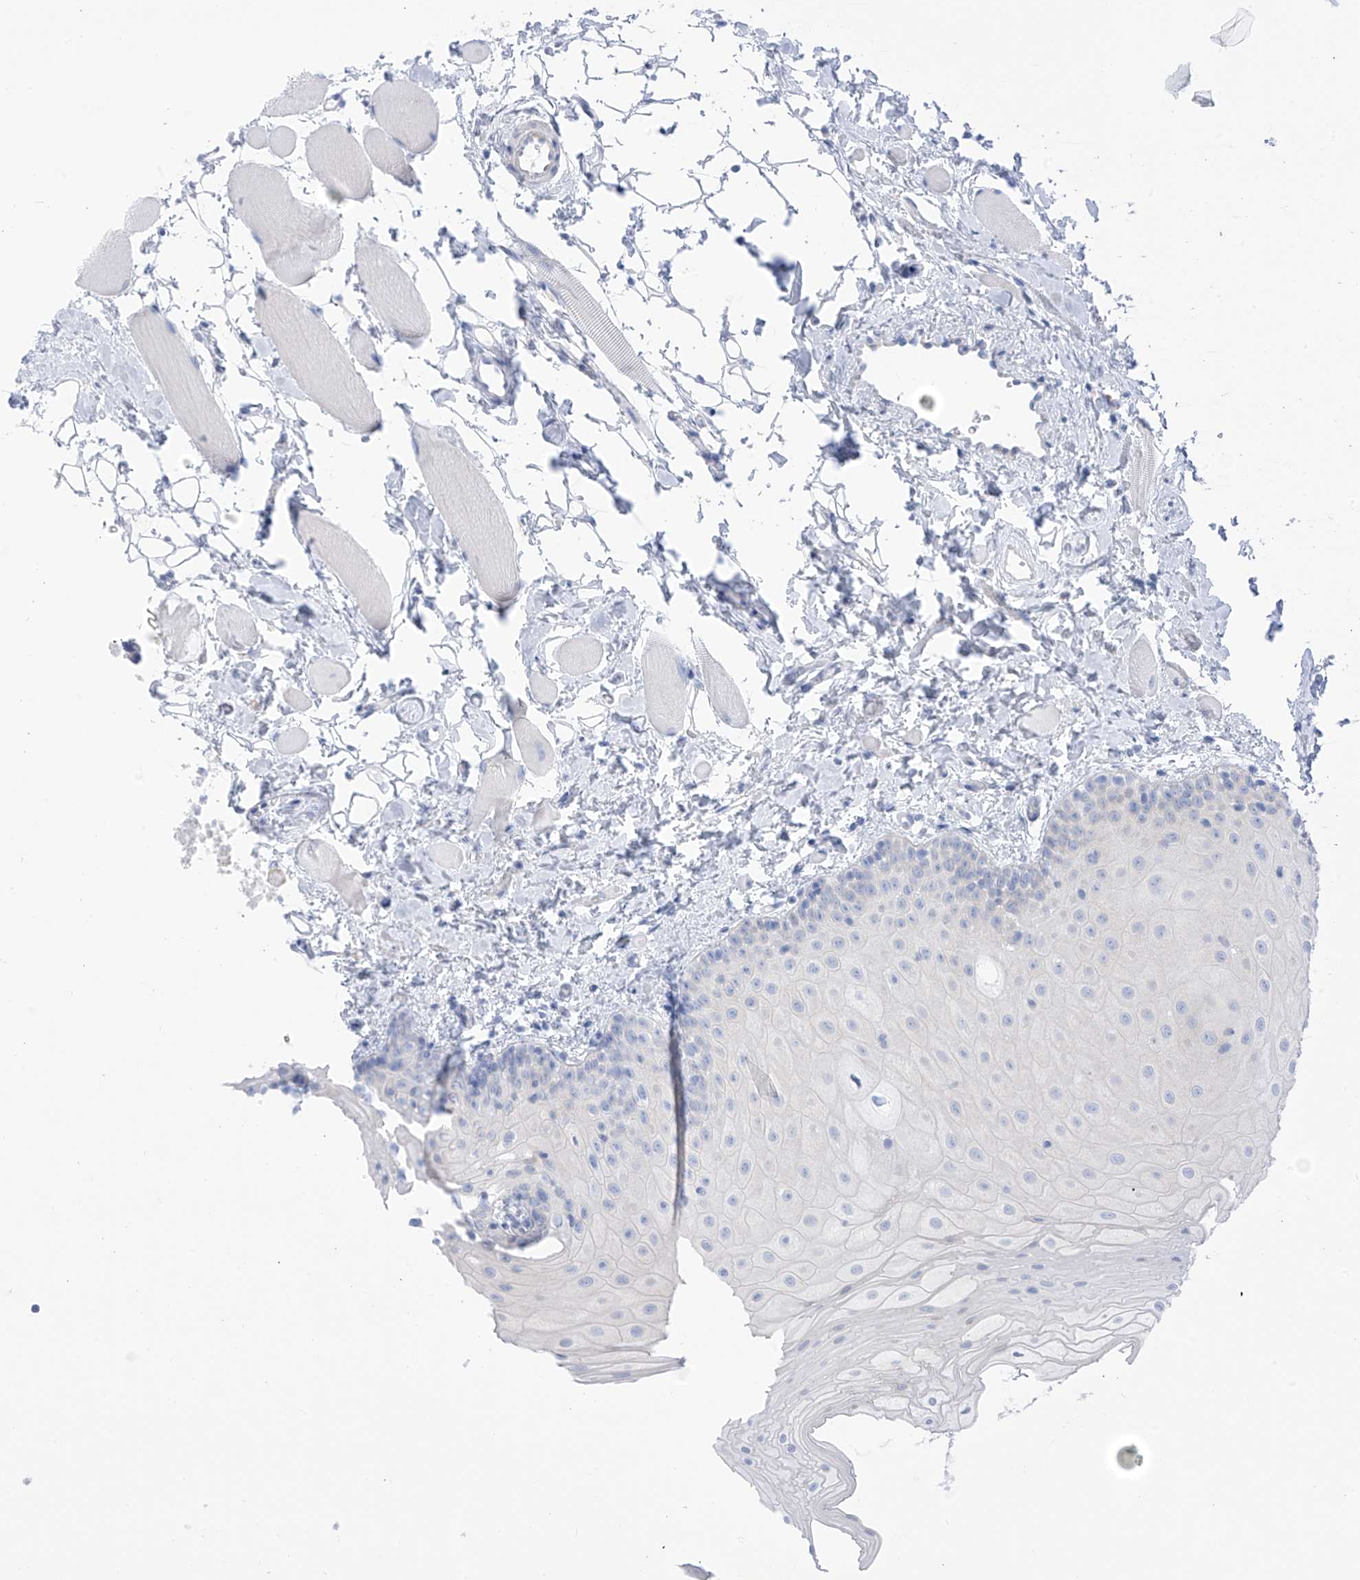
{"staining": {"intensity": "negative", "quantity": "none", "location": "none"}, "tissue": "oral mucosa", "cell_type": "Squamous epithelial cells", "image_type": "normal", "snomed": [{"axis": "morphology", "description": "Normal tissue, NOS"}, {"axis": "topography", "description": "Oral tissue"}], "caption": "Protein analysis of benign oral mucosa reveals no significant expression in squamous epithelial cells. The staining was performed using DAB to visualize the protein expression in brown, while the nuclei were stained in blue with hematoxylin (Magnification: 20x).", "gene": "RCN2", "patient": {"sex": "male", "age": 28}}